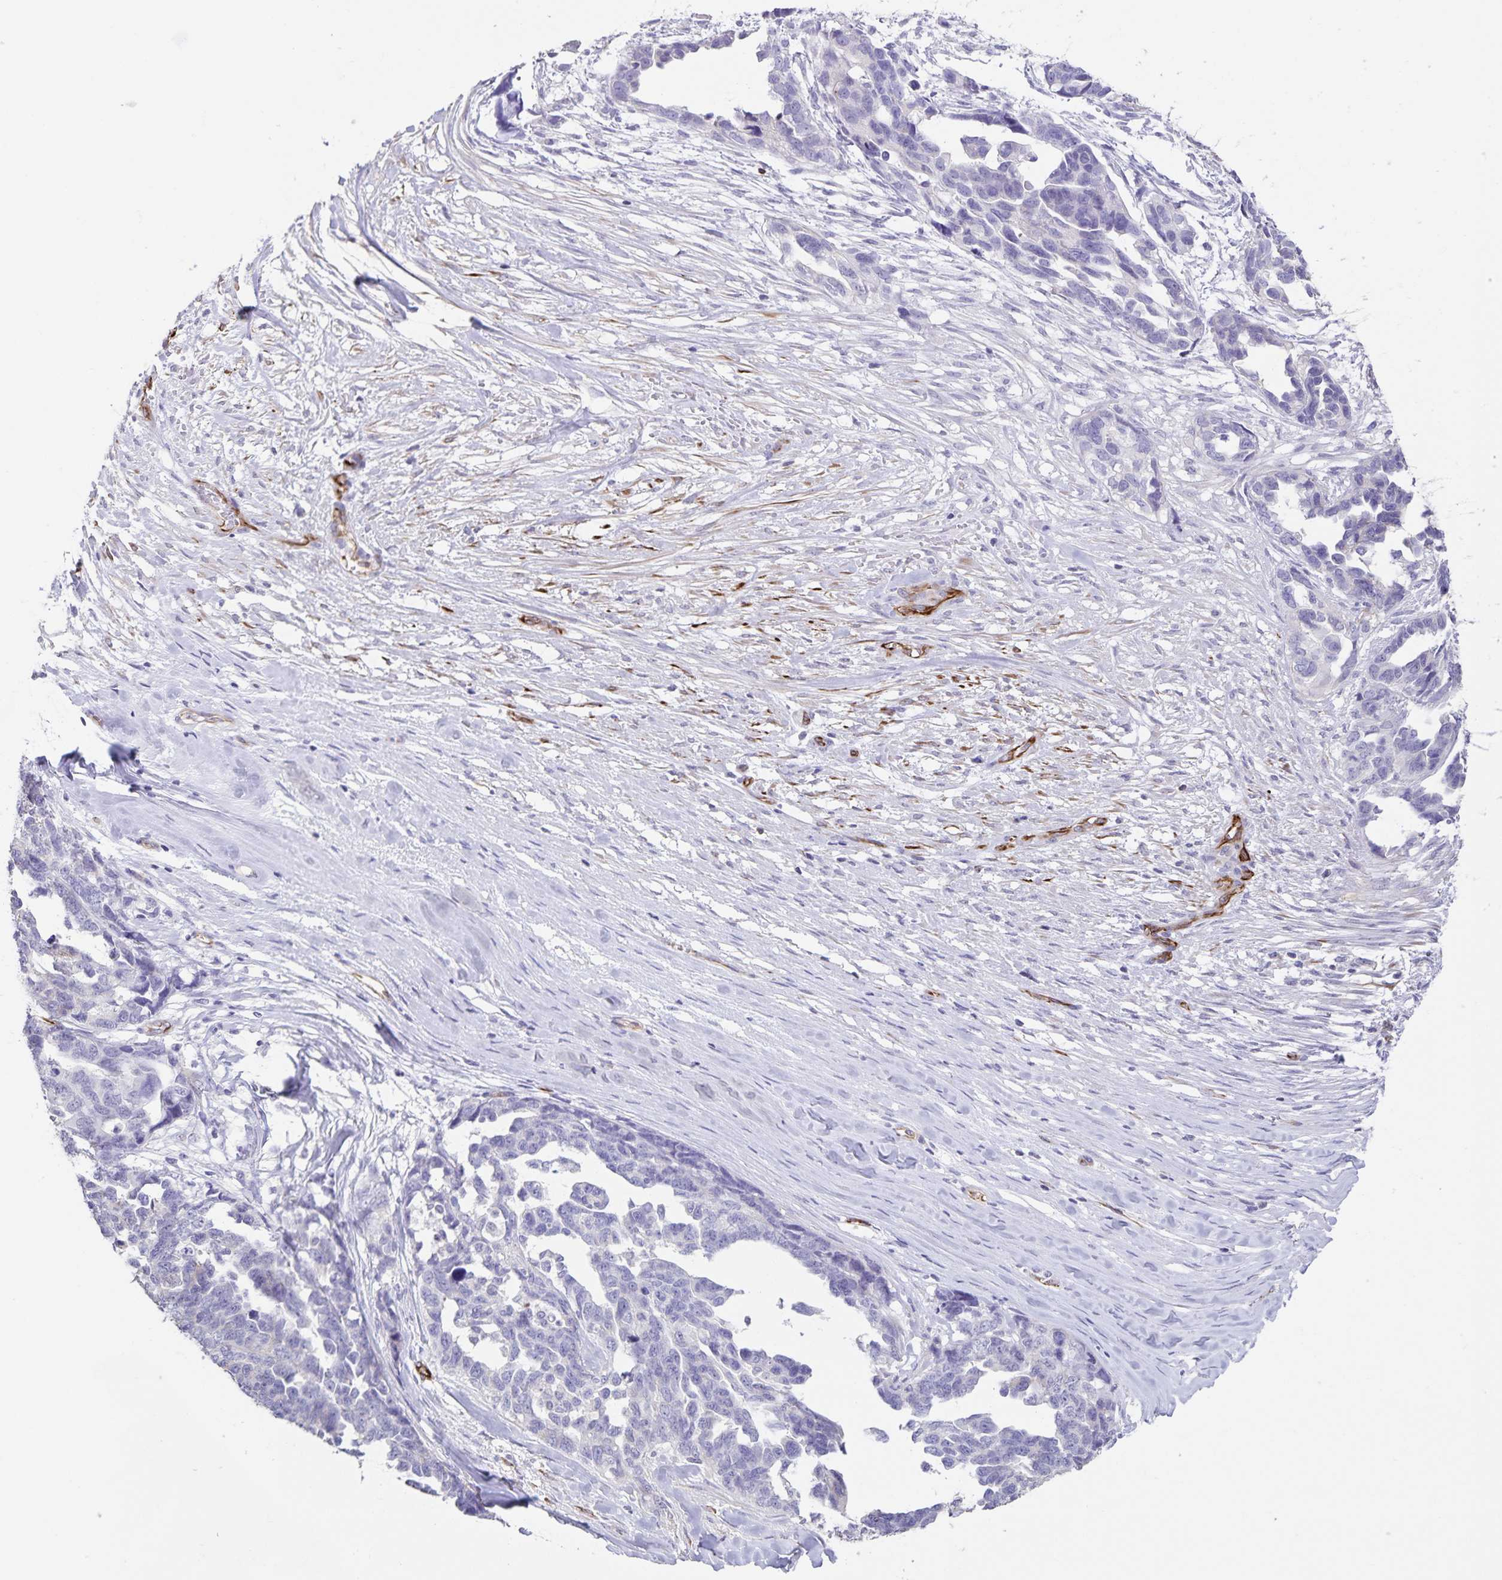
{"staining": {"intensity": "negative", "quantity": "none", "location": "none"}, "tissue": "ovarian cancer", "cell_type": "Tumor cells", "image_type": "cancer", "snomed": [{"axis": "morphology", "description": "Cystadenocarcinoma, serous, NOS"}, {"axis": "topography", "description": "Ovary"}], "caption": "Immunohistochemistry of ovarian cancer (serous cystadenocarcinoma) shows no positivity in tumor cells. (DAB immunohistochemistry (IHC) with hematoxylin counter stain).", "gene": "SYNM", "patient": {"sex": "female", "age": 69}}